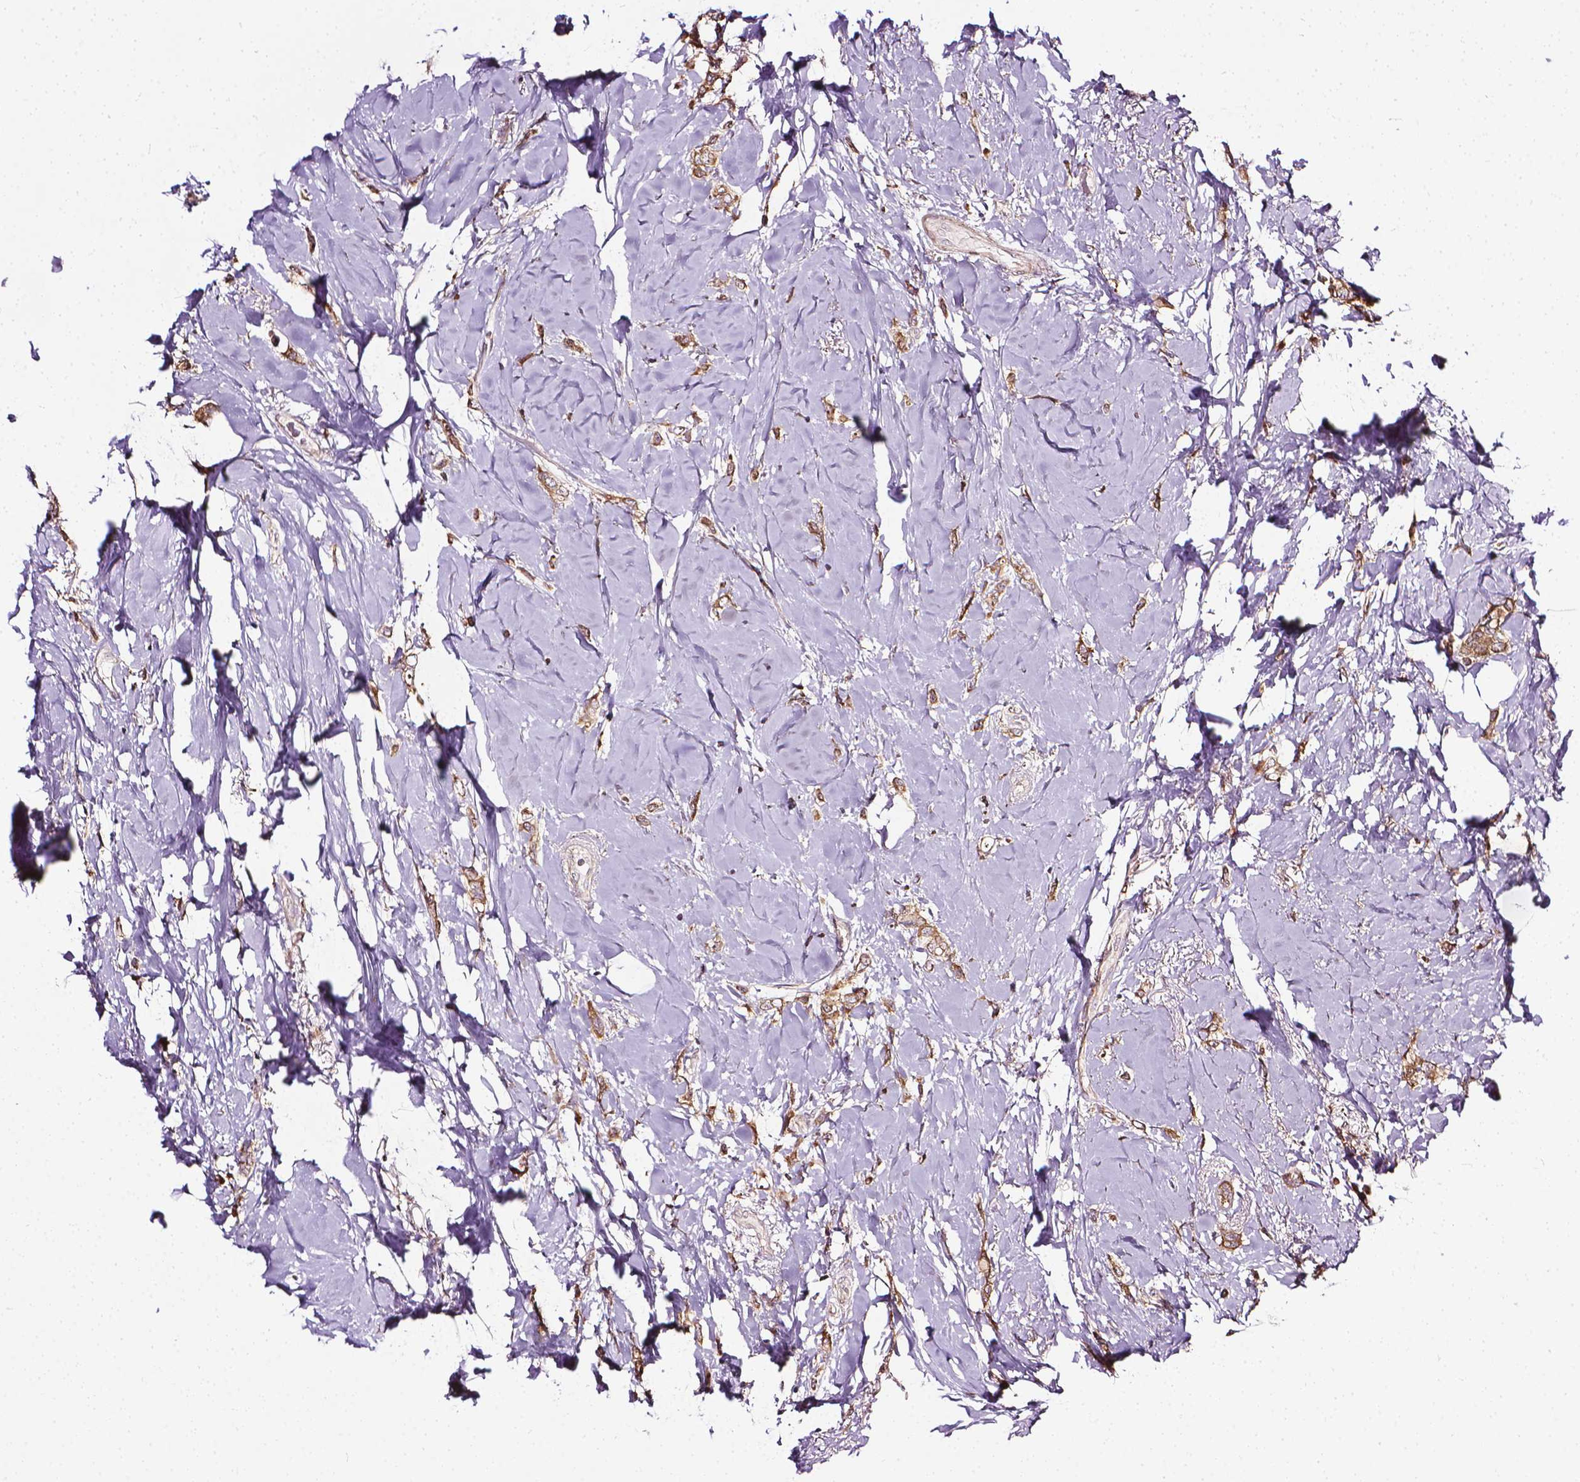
{"staining": {"intensity": "moderate", "quantity": ">75%", "location": "cytoplasmic/membranous"}, "tissue": "breast cancer", "cell_type": "Tumor cells", "image_type": "cancer", "snomed": [{"axis": "morphology", "description": "Lobular carcinoma"}, {"axis": "topography", "description": "Breast"}], "caption": "About >75% of tumor cells in human breast cancer exhibit moderate cytoplasmic/membranous protein expression as visualized by brown immunohistochemical staining.", "gene": "PRAG1", "patient": {"sex": "female", "age": 66}}